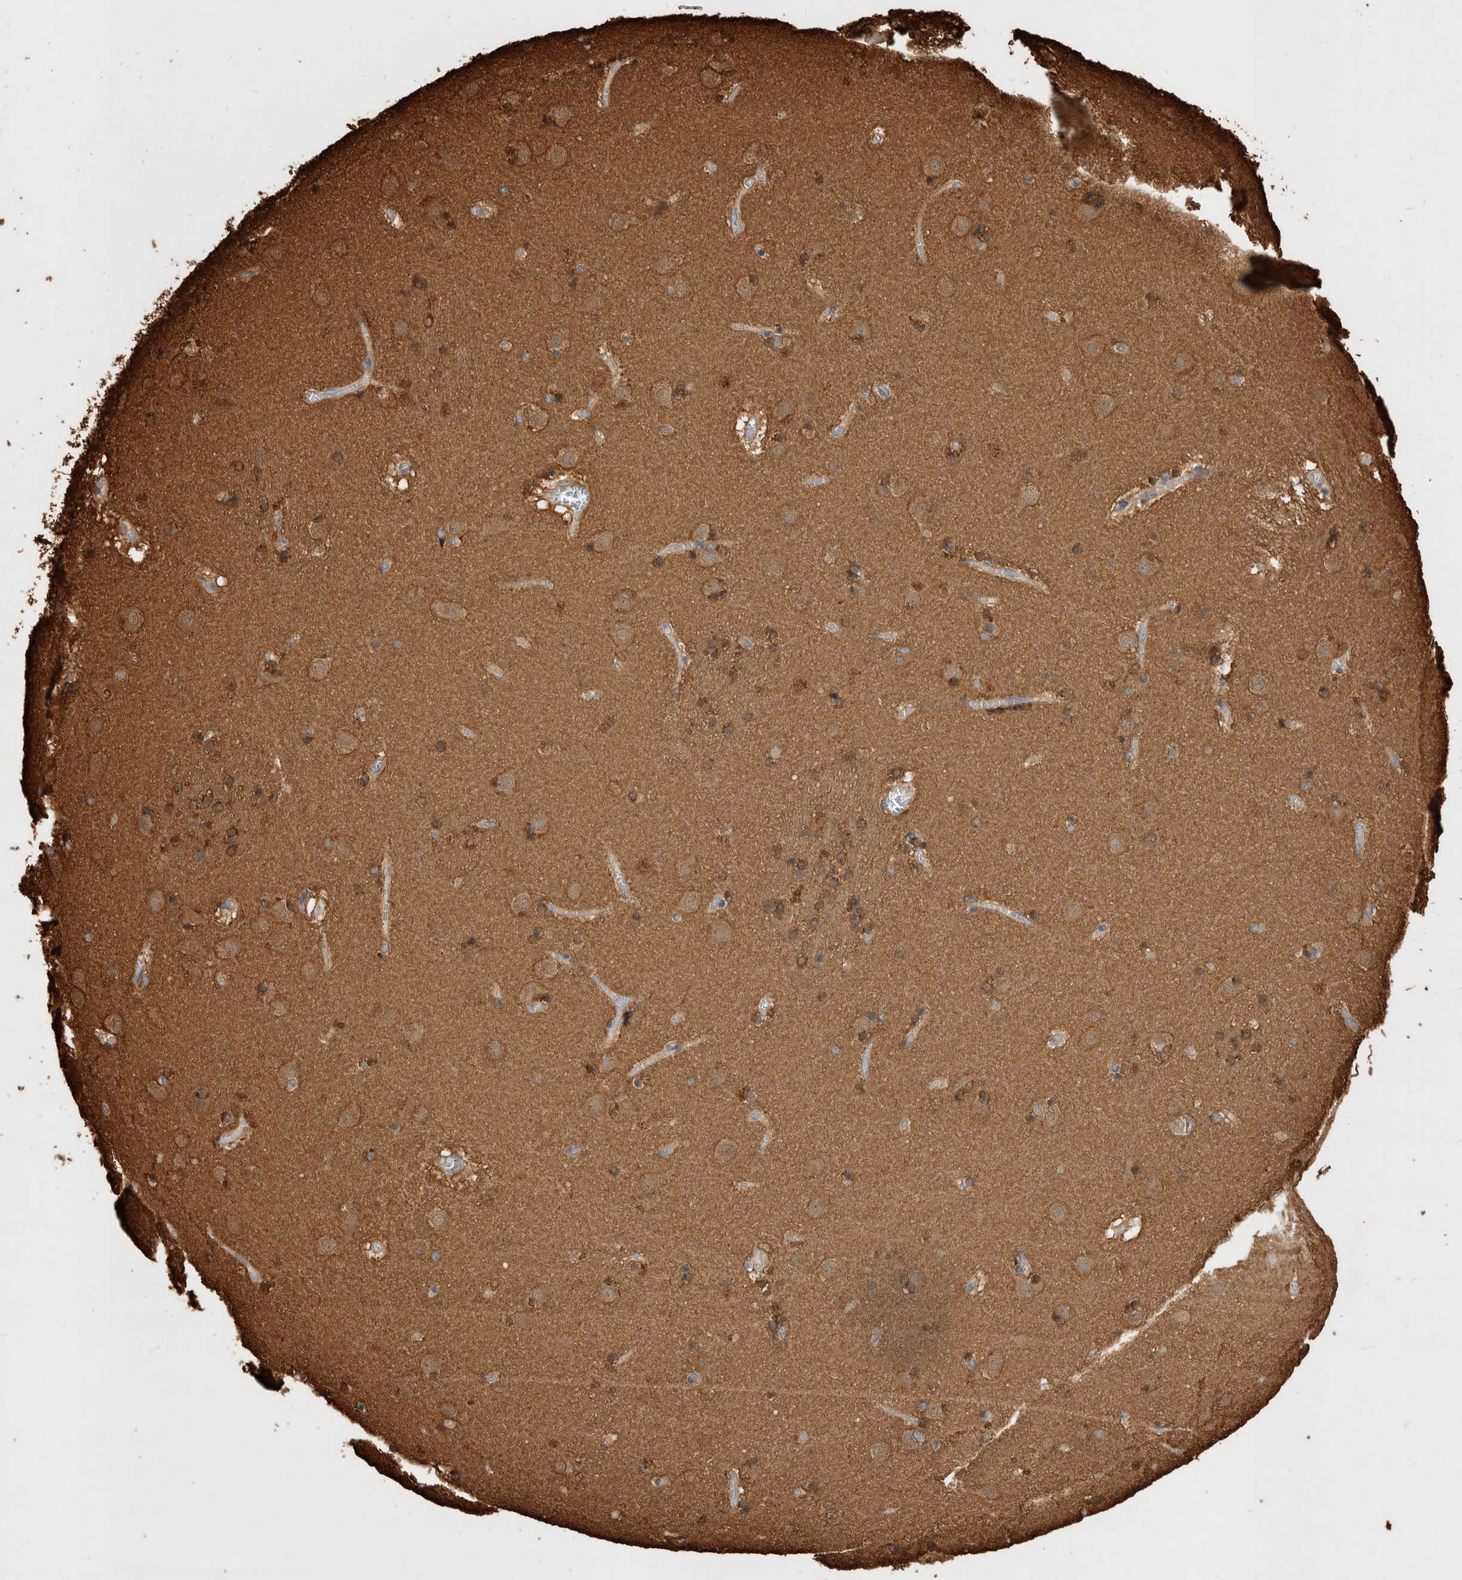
{"staining": {"intensity": "moderate", "quantity": "25%-75%", "location": "cytoplasmic/membranous"}, "tissue": "caudate", "cell_type": "Glial cells", "image_type": "normal", "snomed": [{"axis": "morphology", "description": "Normal tissue, NOS"}, {"axis": "topography", "description": "Lateral ventricle wall"}], "caption": "Immunohistochemical staining of normal human caudate displays moderate cytoplasmic/membranous protein staining in approximately 25%-75% of glial cells. Nuclei are stained in blue.", "gene": "ZNF397", "patient": {"sex": "male", "age": 70}}